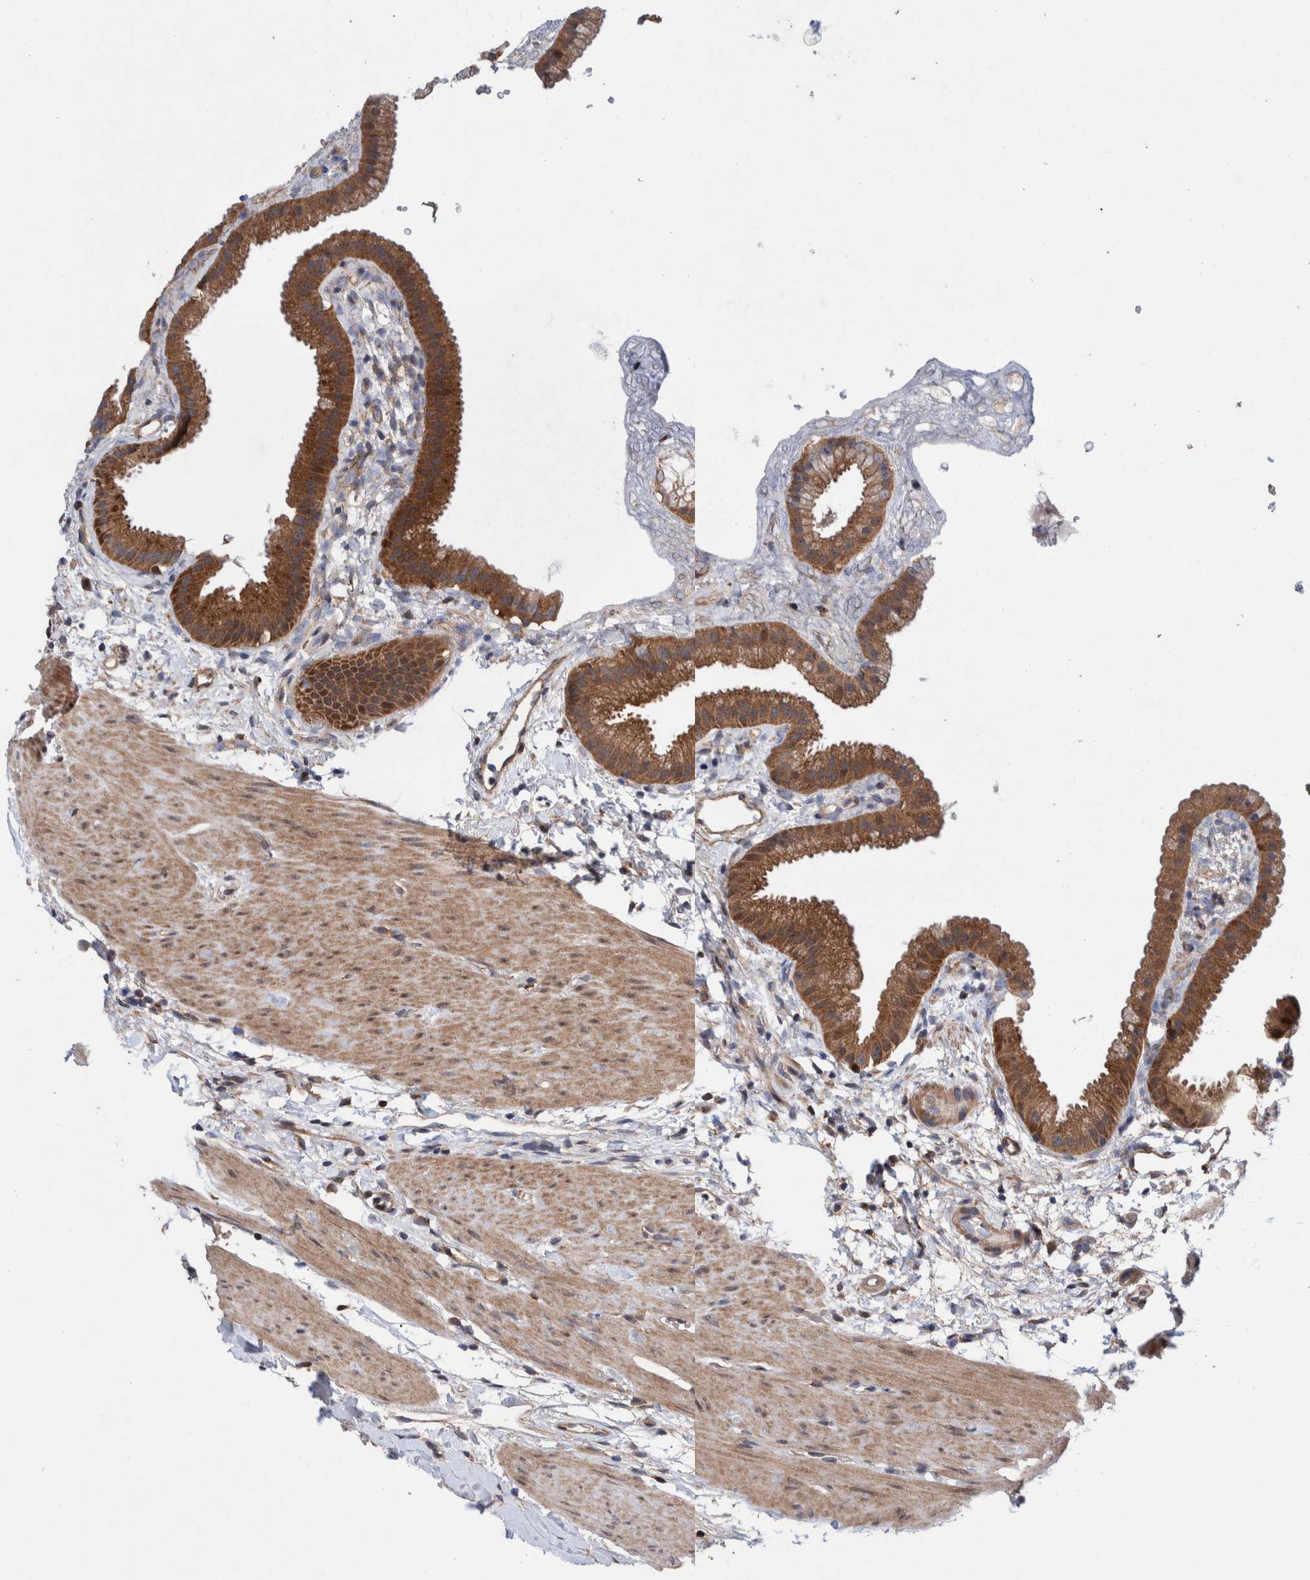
{"staining": {"intensity": "strong", "quantity": ">75%", "location": "cytoplasmic/membranous"}, "tissue": "gallbladder", "cell_type": "Glandular cells", "image_type": "normal", "snomed": [{"axis": "morphology", "description": "Normal tissue, NOS"}, {"axis": "topography", "description": "Gallbladder"}], "caption": "Immunohistochemical staining of unremarkable gallbladder reveals high levels of strong cytoplasmic/membranous expression in approximately >75% of glandular cells.", "gene": "PIK3R6", "patient": {"sex": "female", "age": 64}}